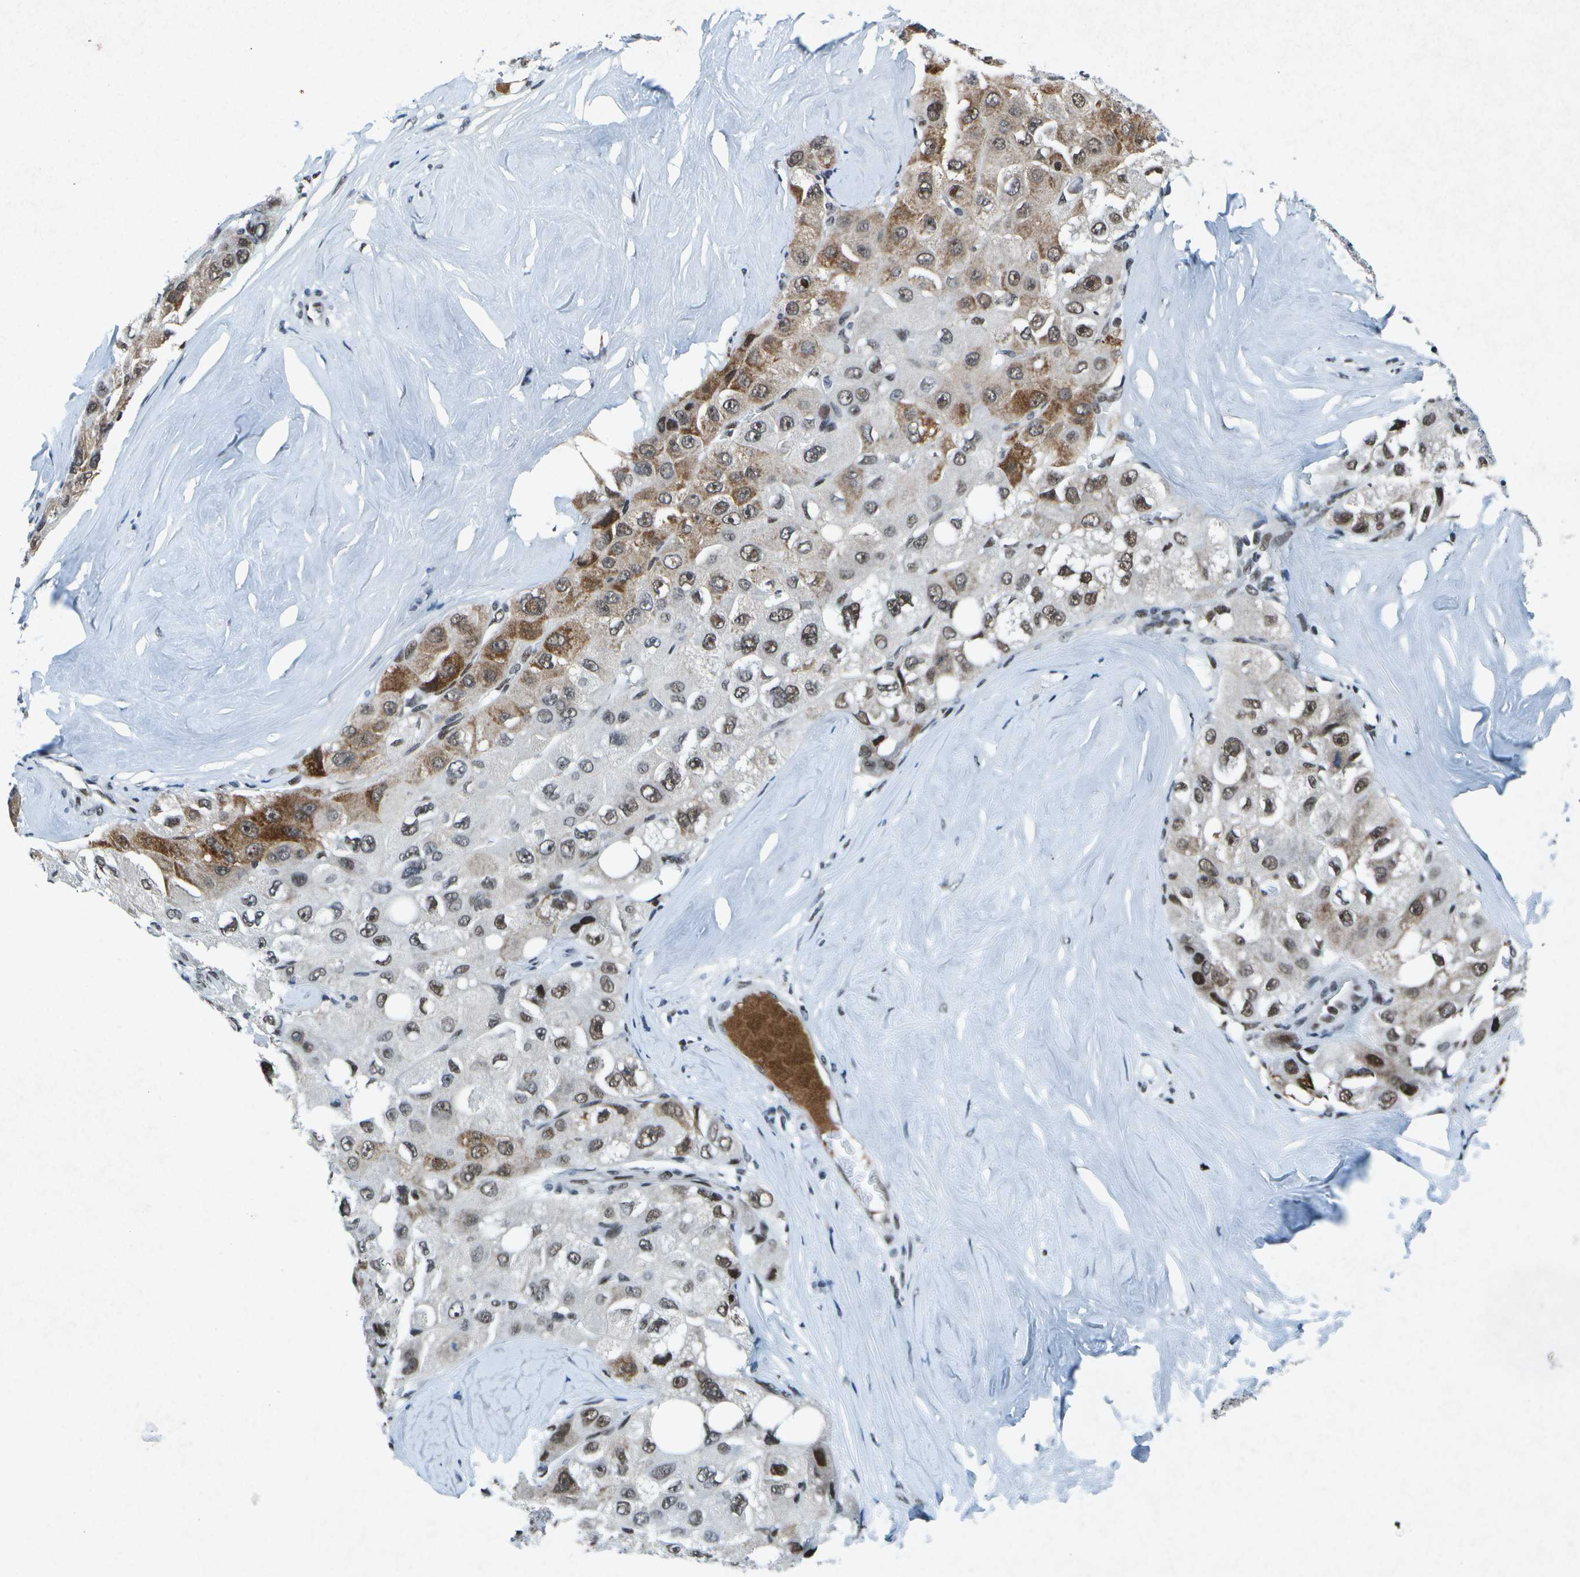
{"staining": {"intensity": "moderate", "quantity": ">75%", "location": "cytoplasmic/membranous,nuclear"}, "tissue": "liver cancer", "cell_type": "Tumor cells", "image_type": "cancer", "snomed": [{"axis": "morphology", "description": "Carcinoma, Hepatocellular, NOS"}, {"axis": "topography", "description": "Liver"}], "caption": "Moderate cytoplasmic/membranous and nuclear protein expression is seen in approximately >75% of tumor cells in liver cancer.", "gene": "MTA2", "patient": {"sex": "male", "age": 80}}